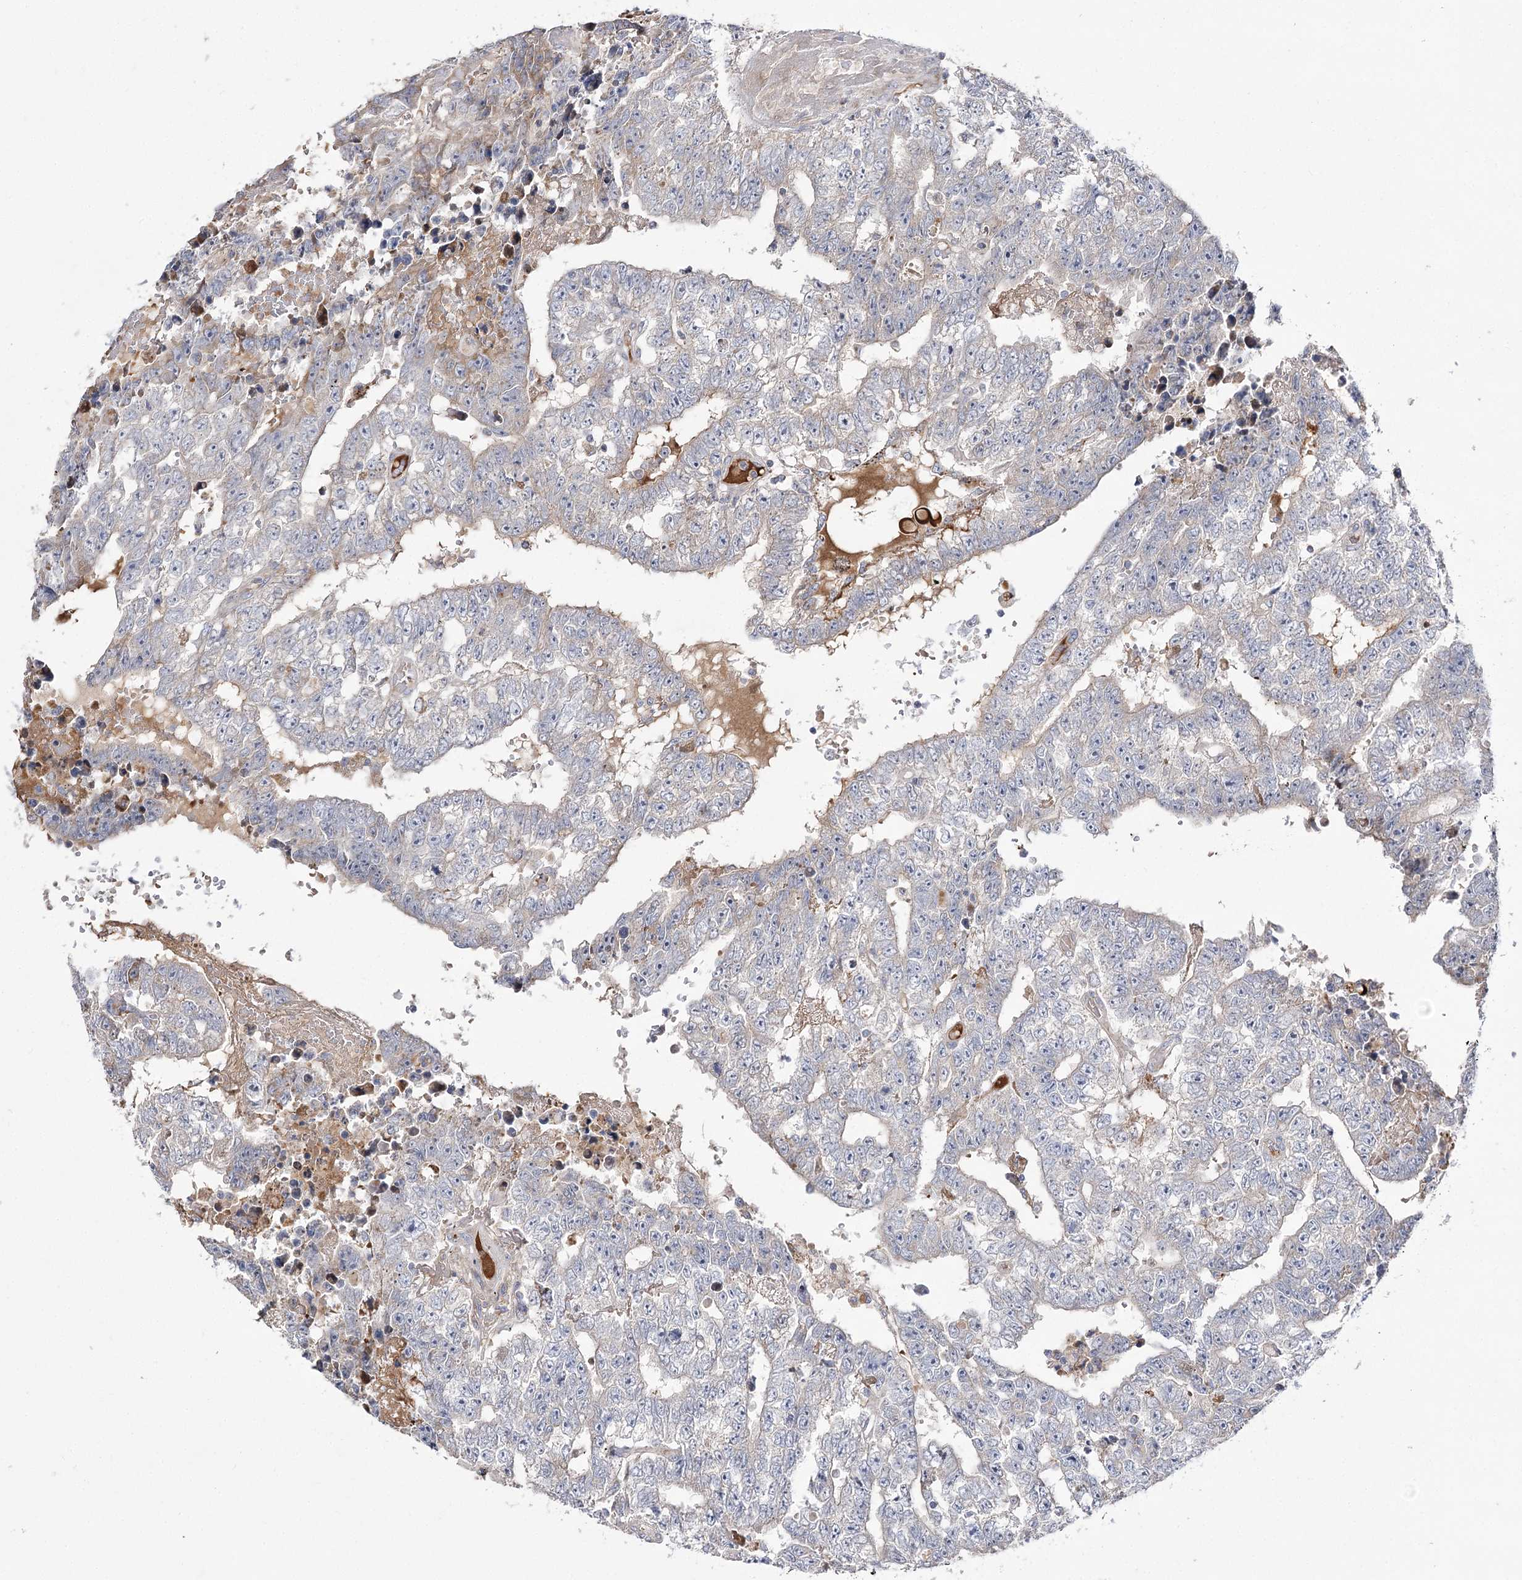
{"staining": {"intensity": "negative", "quantity": "none", "location": "none"}, "tissue": "testis cancer", "cell_type": "Tumor cells", "image_type": "cancer", "snomed": [{"axis": "morphology", "description": "Carcinoma, Embryonal, NOS"}, {"axis": "topography", "description": "Testis"}], "caption": "Tumor cells are negative for protein expression in human testis embryonal carcinoma.", "gene": "NADK2", "patient": {"sex": "male", "age": 25}}